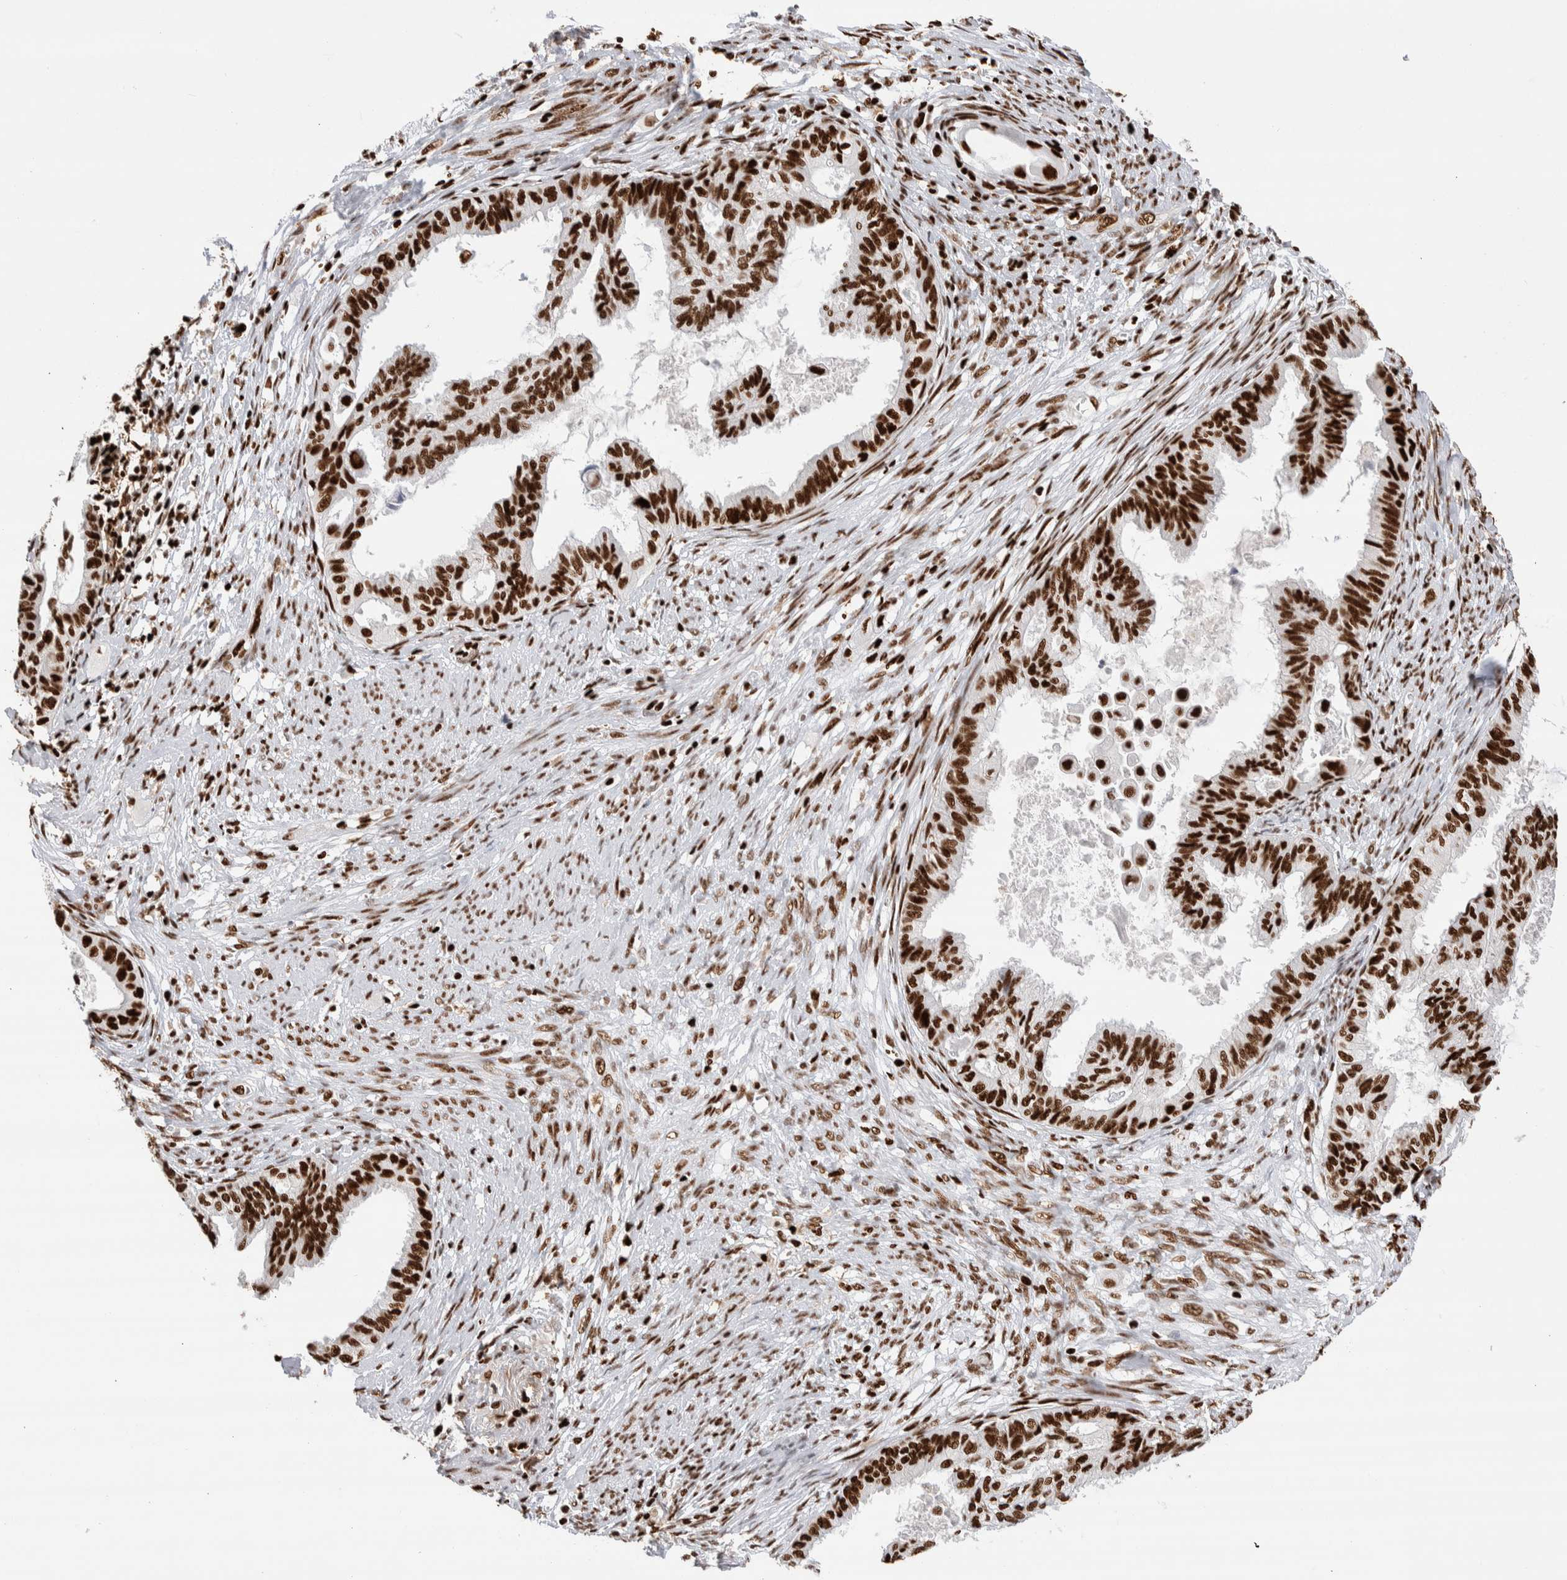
{"staining": {"intensity": "strong", "quantity": ">75%", "location": "nuclear"}, "tissue": "cervical cancer", "cell_type": "Tumor cells", "image_type": "cancer", "snomed": [{"axis": "morphology", "description": "Normal tissue, NOS"}, {"axis": "morphology", "description": "Adenocarcinoma, NOS"}, {"axis": "topography", "description": "Cervix"}, {"axis": "topography", "description": "Endometrium"}], "caption": "An image of human cervical cancer (adenocarcinoma) stained for a protein shows strong nuclear brown staining in tumor cells.", "gene": "RNASEK-C17orf49", "patient": {"sex": "female", "age": 86}}